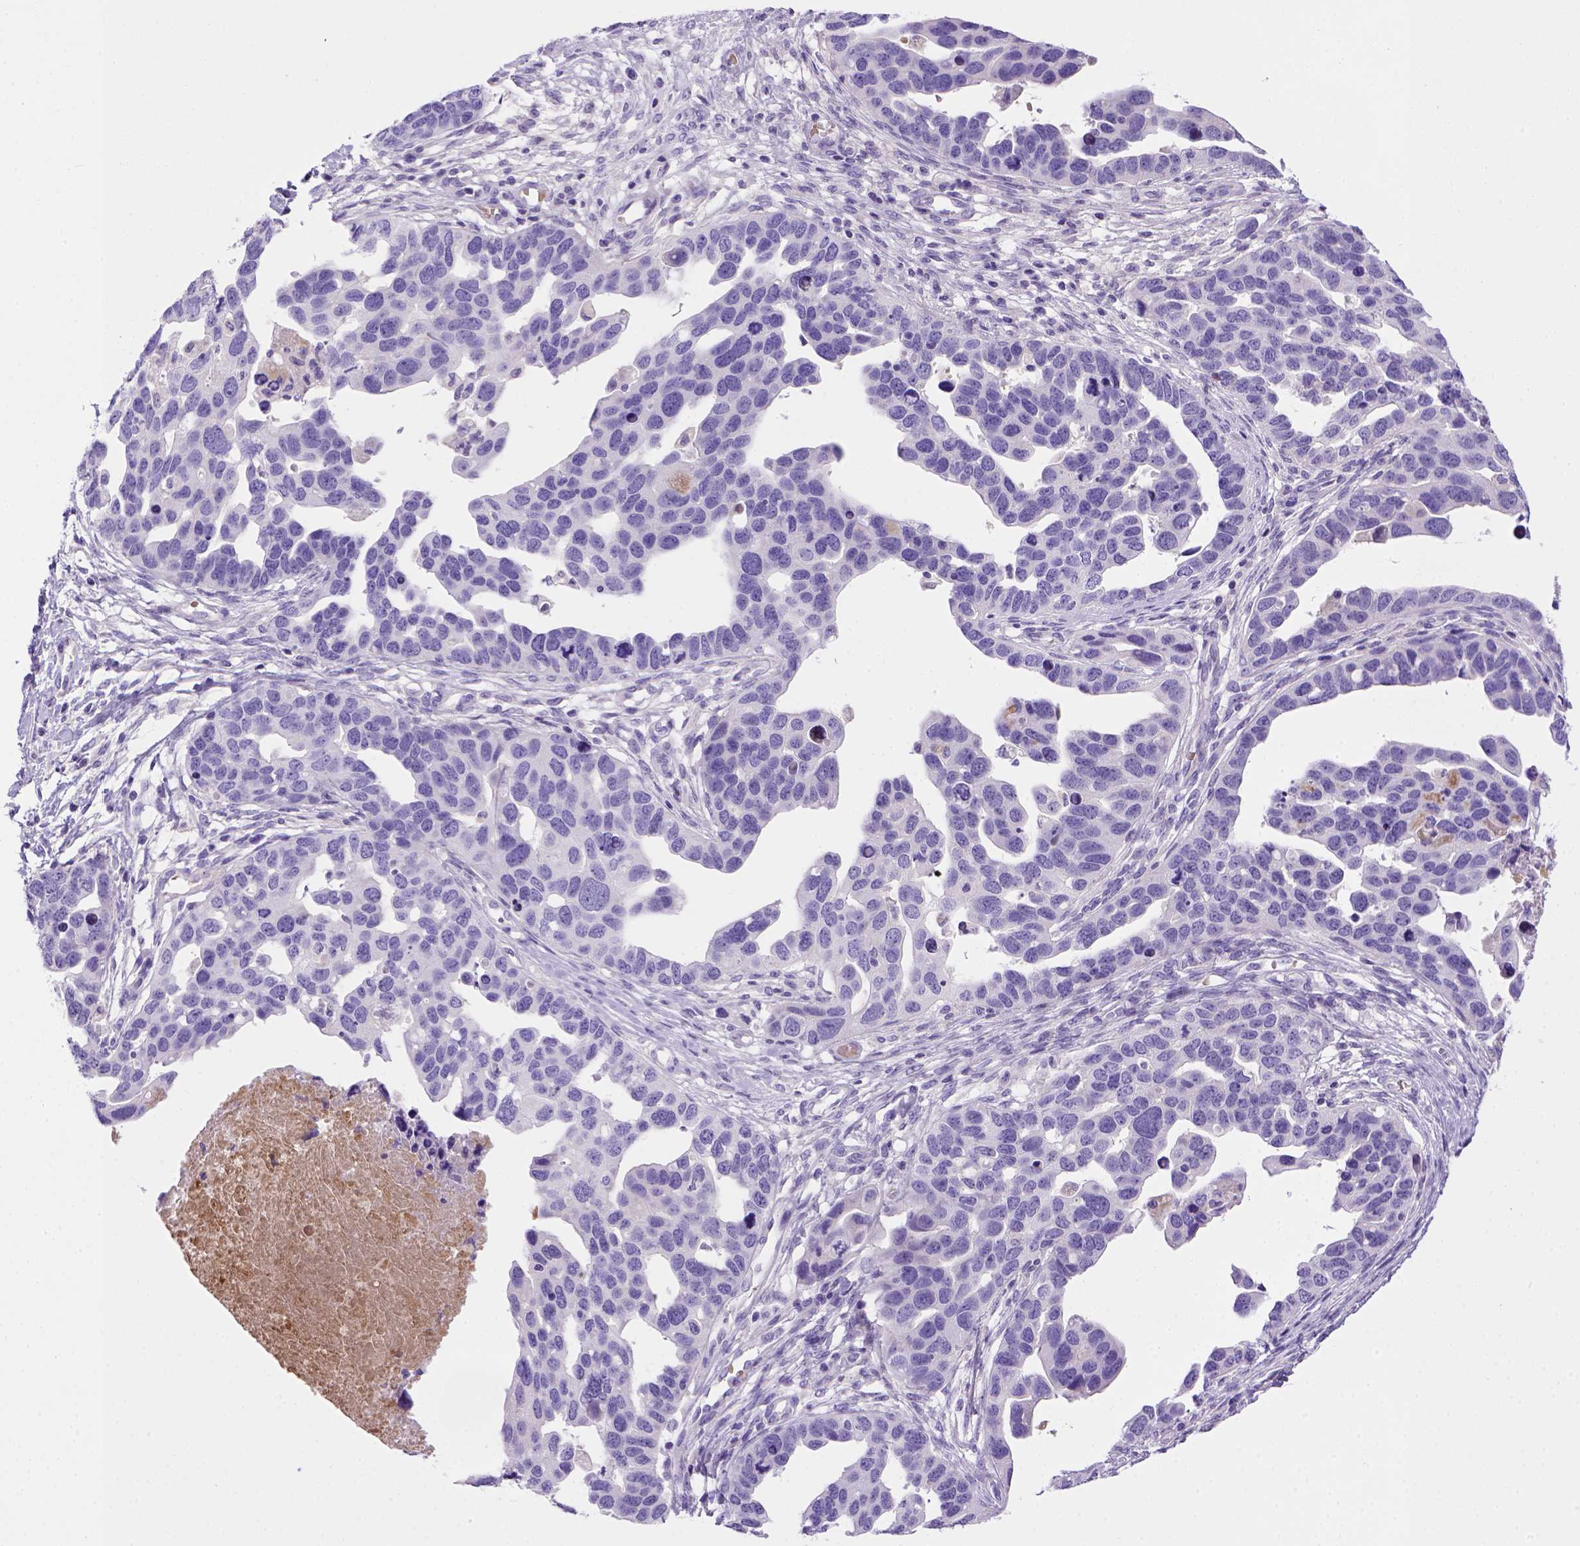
{"staining": {"intensity": "negative", "quantity": "none", "location": "none"}, "tissue": "ovarian cancer", "cell_type": "Tumor cells", "image_type": "cancer", "snomed": [{"axis": "morphology", "description": "Cystadenocarcinoma, serous, NOS"}, {"axis": "topography", "description": "Ovary"}], "caption": "Micrograph shows no protein expression in tumor cells of ovarian cancer (serous cystadenocarcinoma) tissue. (Brightfield microscopy of DAB (3,3'-diaminobenzidine) immunohistochemistry at high magnification).", "gene": "BAAT", "patient": {"sex": "female", "age": 54}}